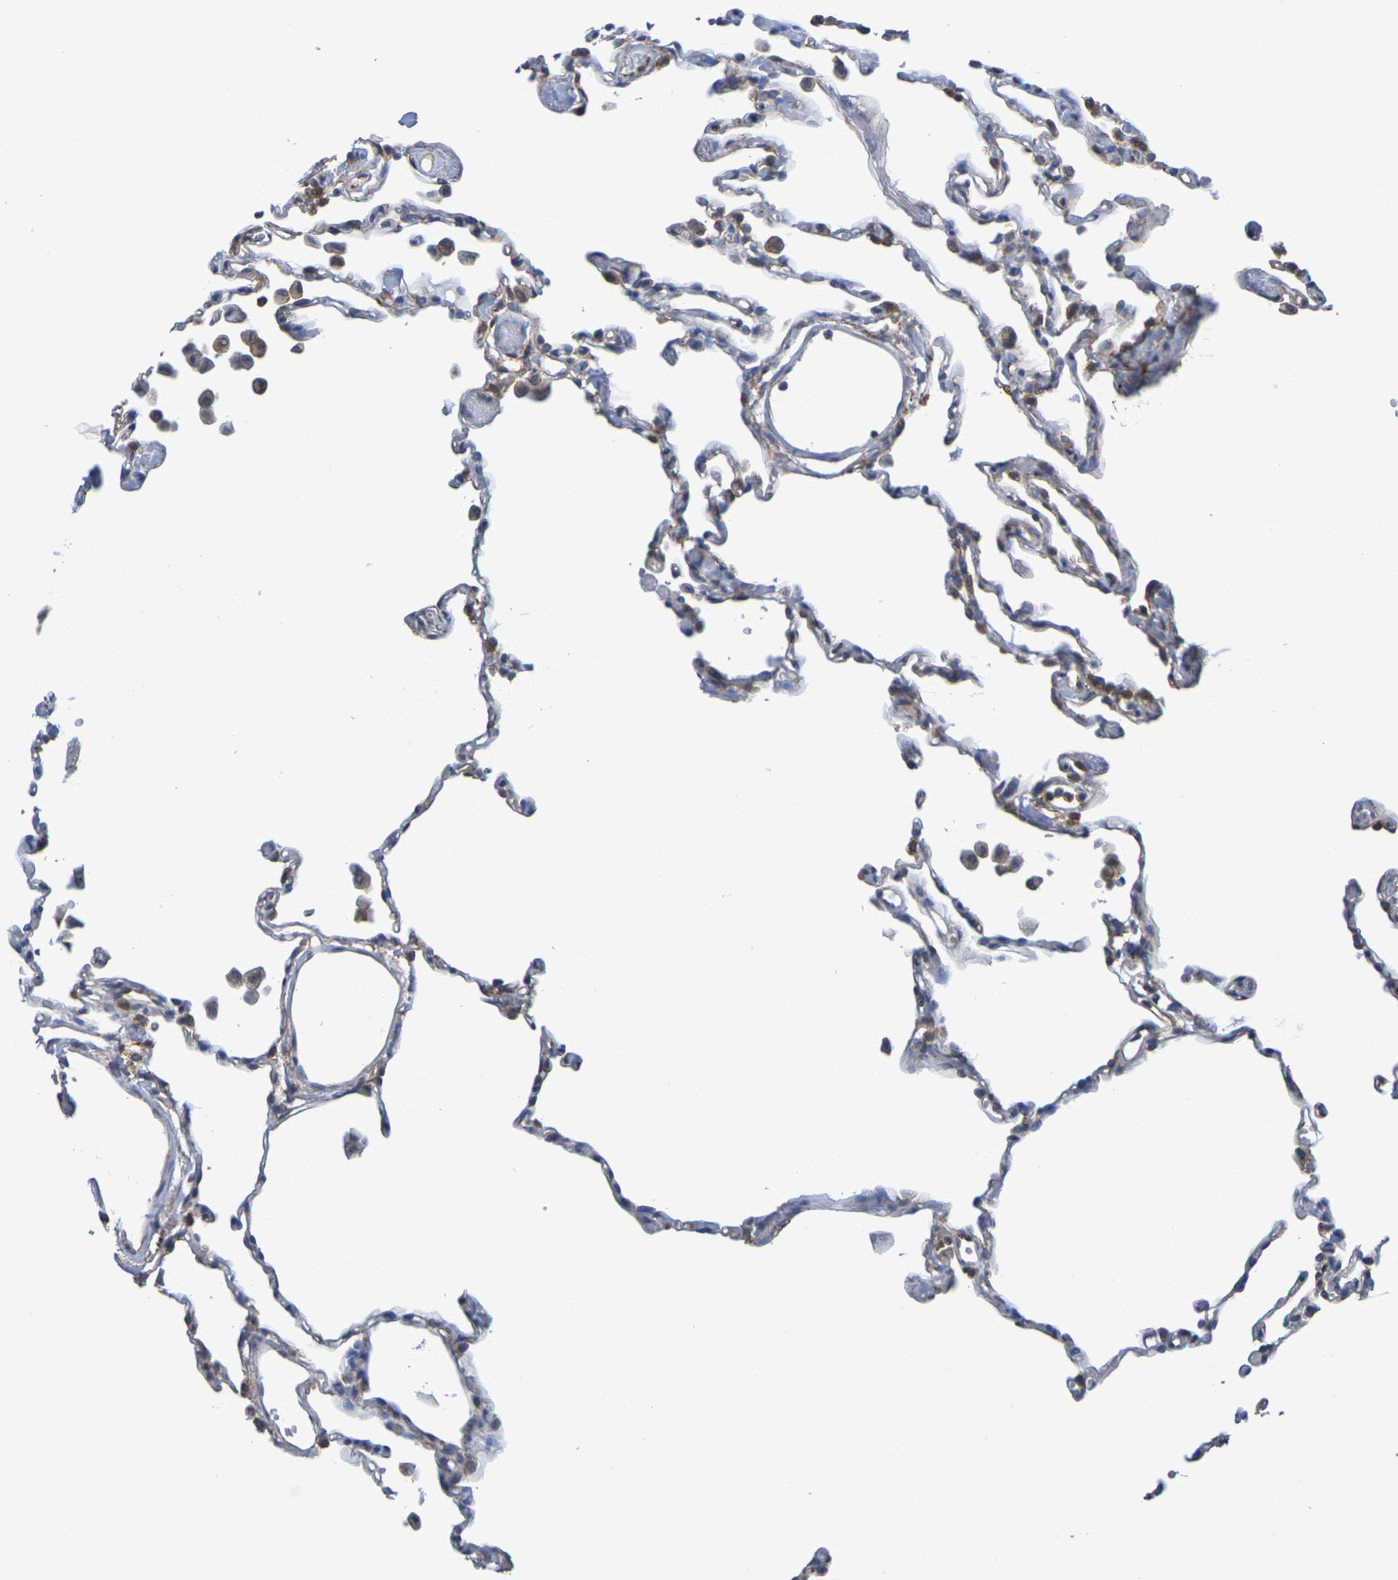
{"staining": {"intensity": "moderate", "quantity": "<25%", "location": "cytoplasmic/membranous"}, "tissue": "lung", "cell_type": "Alveolar cells", "image_type": "normal", "snomed": [{"axis": "morphology", "description": "Normal tissue, NOS"}, {"axis": "topography", "description": "Lung"}], "caption": "A brown stain highlights moderate cytoplasmic/membranous staining of a protein in alveolar cells of unremarkable lung.", "gene": "CHRNB1", "patient": {"sex": "female", "age": 49}}